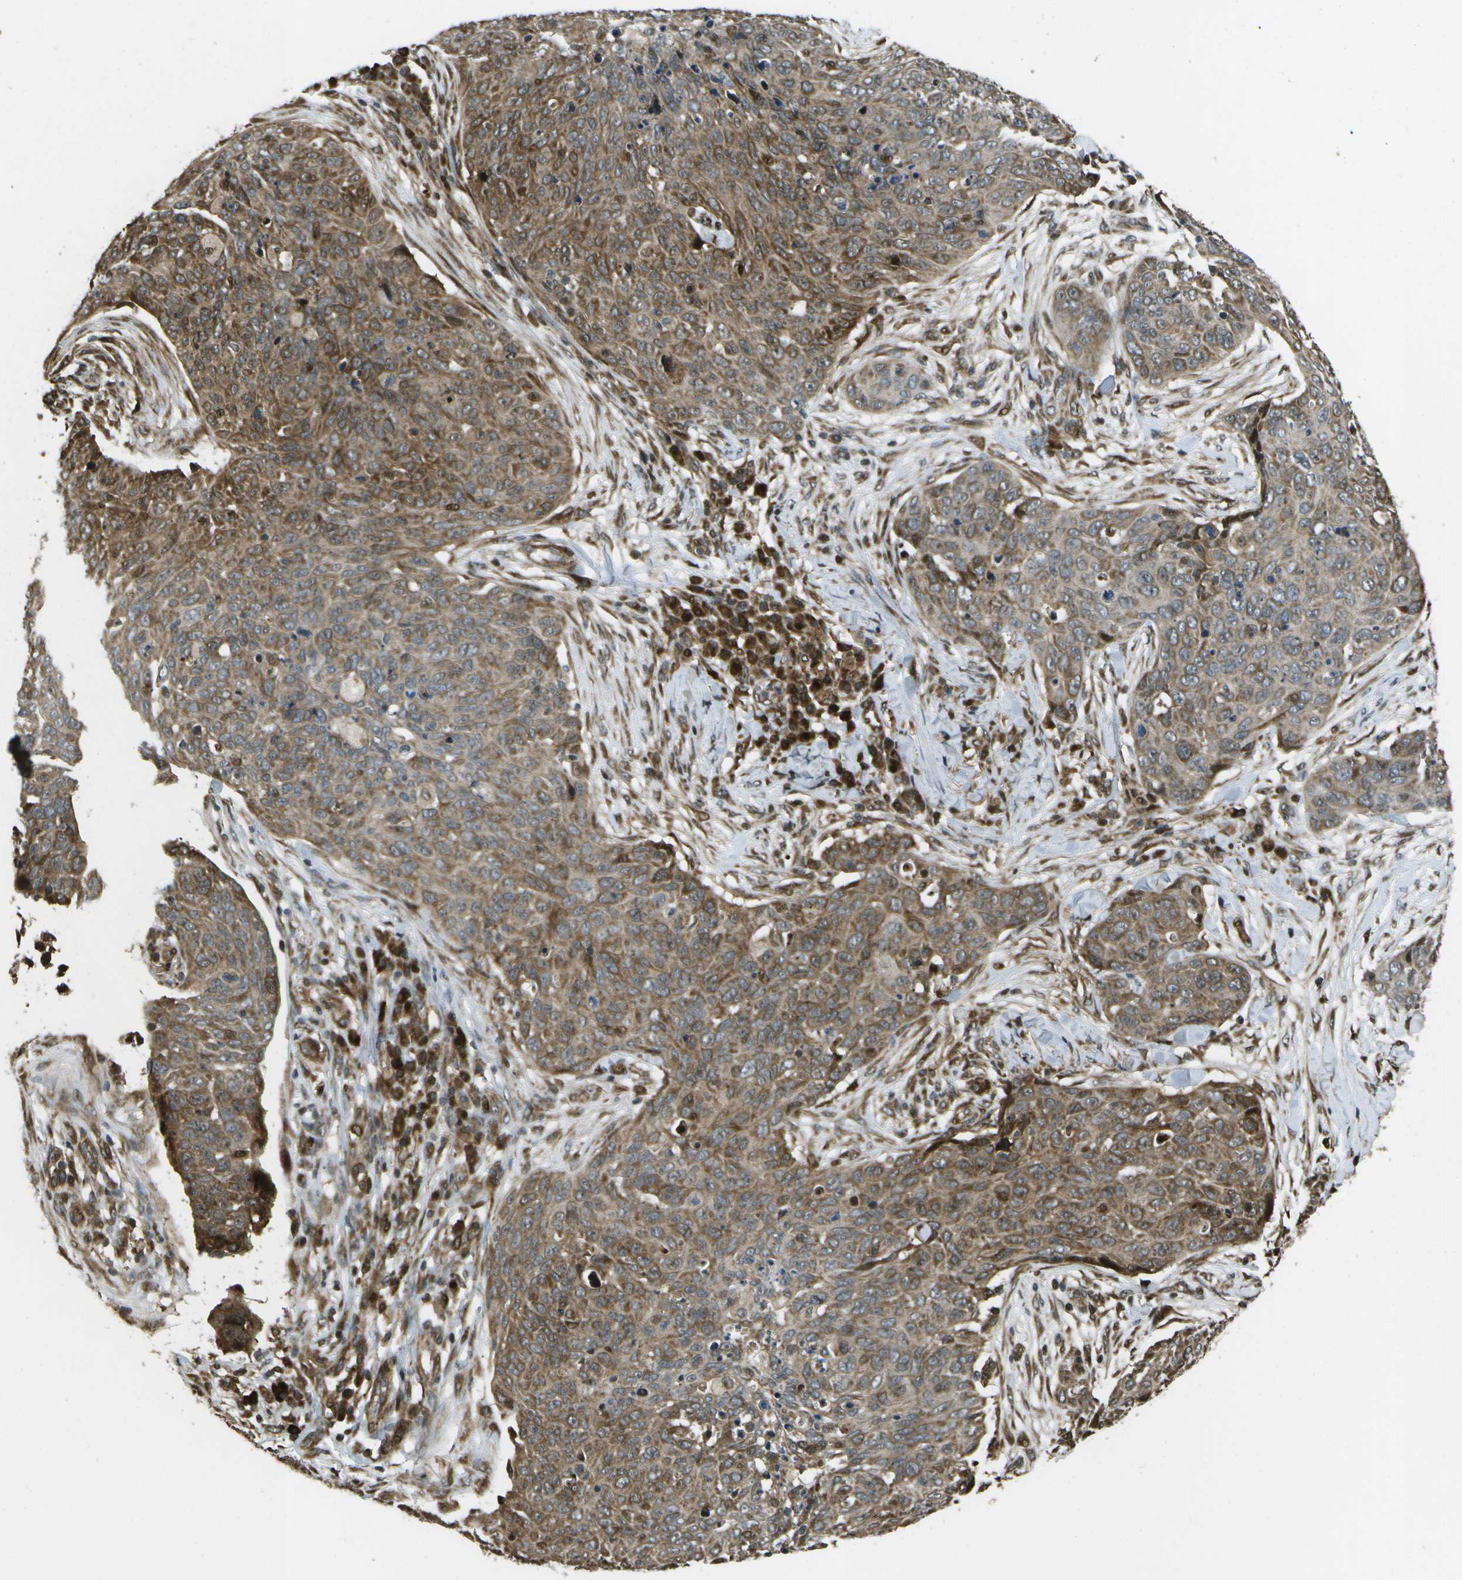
{"staining": {"intensity": "moderate", "quantity": "25%-75%", "location": "cytoplasmic/membranous"}, "tissue": "skin cancer", "cell_type": "Tumor cells", "image_type": "cancer", "snomed": [{"axis": "morphology", "description": "Squamous cell carcinoma in situ, NOS"}, {"axis": "morphology", "description": "Squamous cell carcinoma, NOS"}, {"axis": "topography", "description": "Skin"}], "caption": "About 25%-75% of tumor cells in skin squamous cell carcinoma in situ reveal moderate cytoplasmic/membranous protein expression as visualized by brown immunohistochemical staining.", "gene": "AXIN2", "patient": {"sex": "male", "age": 93}}